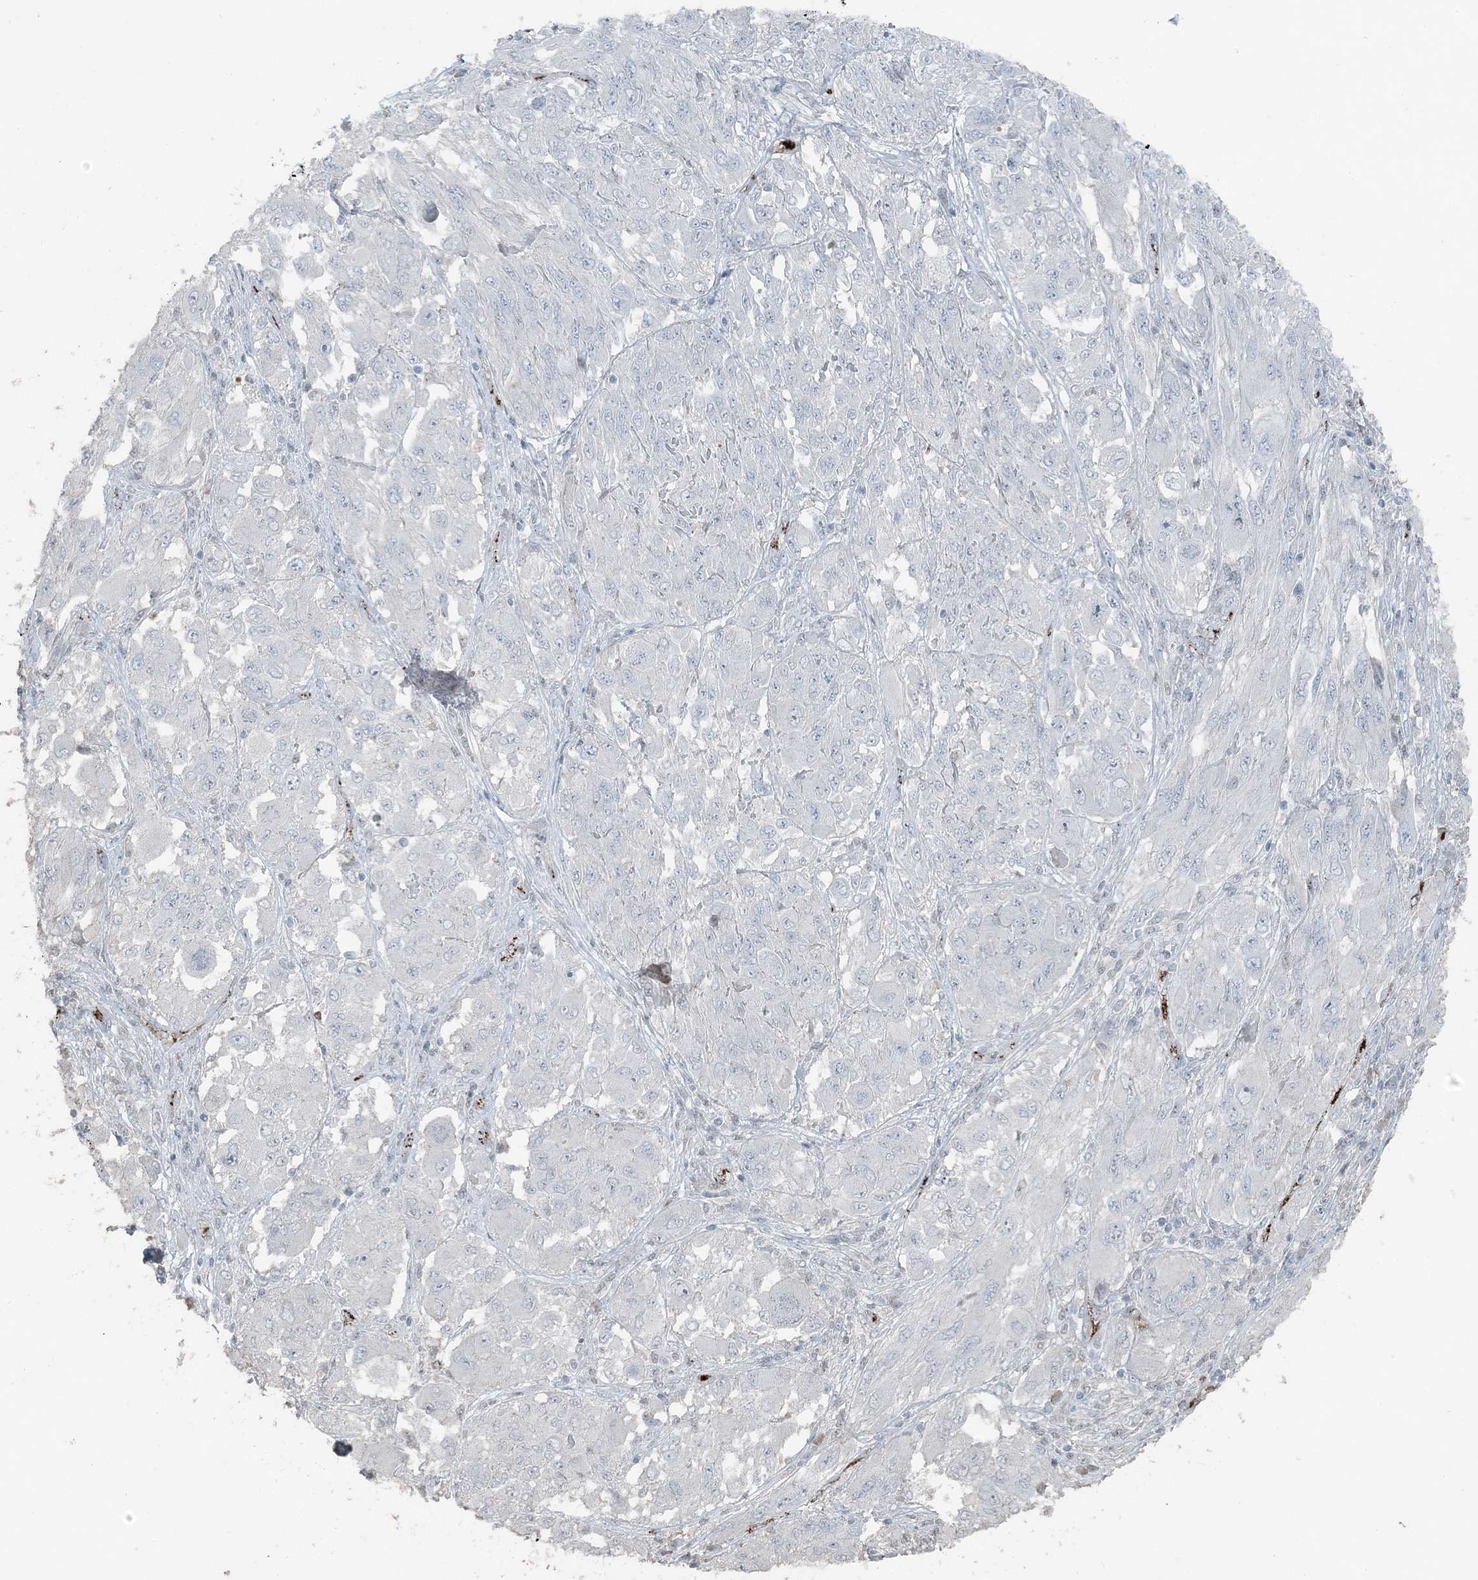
{"staining": {"intensity": "negative", "quantity": "none", "location": "none"}, "tissue": "melanoma", "cell_type": "Tumor cells", "image_type": "cancer", "snomed": [{"axis": "morphology", "description": "Malignant melanoma, NOS"}, {"axis": "topography", "description": "Skin"}], "caption": "Melanoma stained for a protein using IHC displays no staining tumor cells.", "gene": "ELOVL7", "patient": {"sex": "female", "age": 91}}